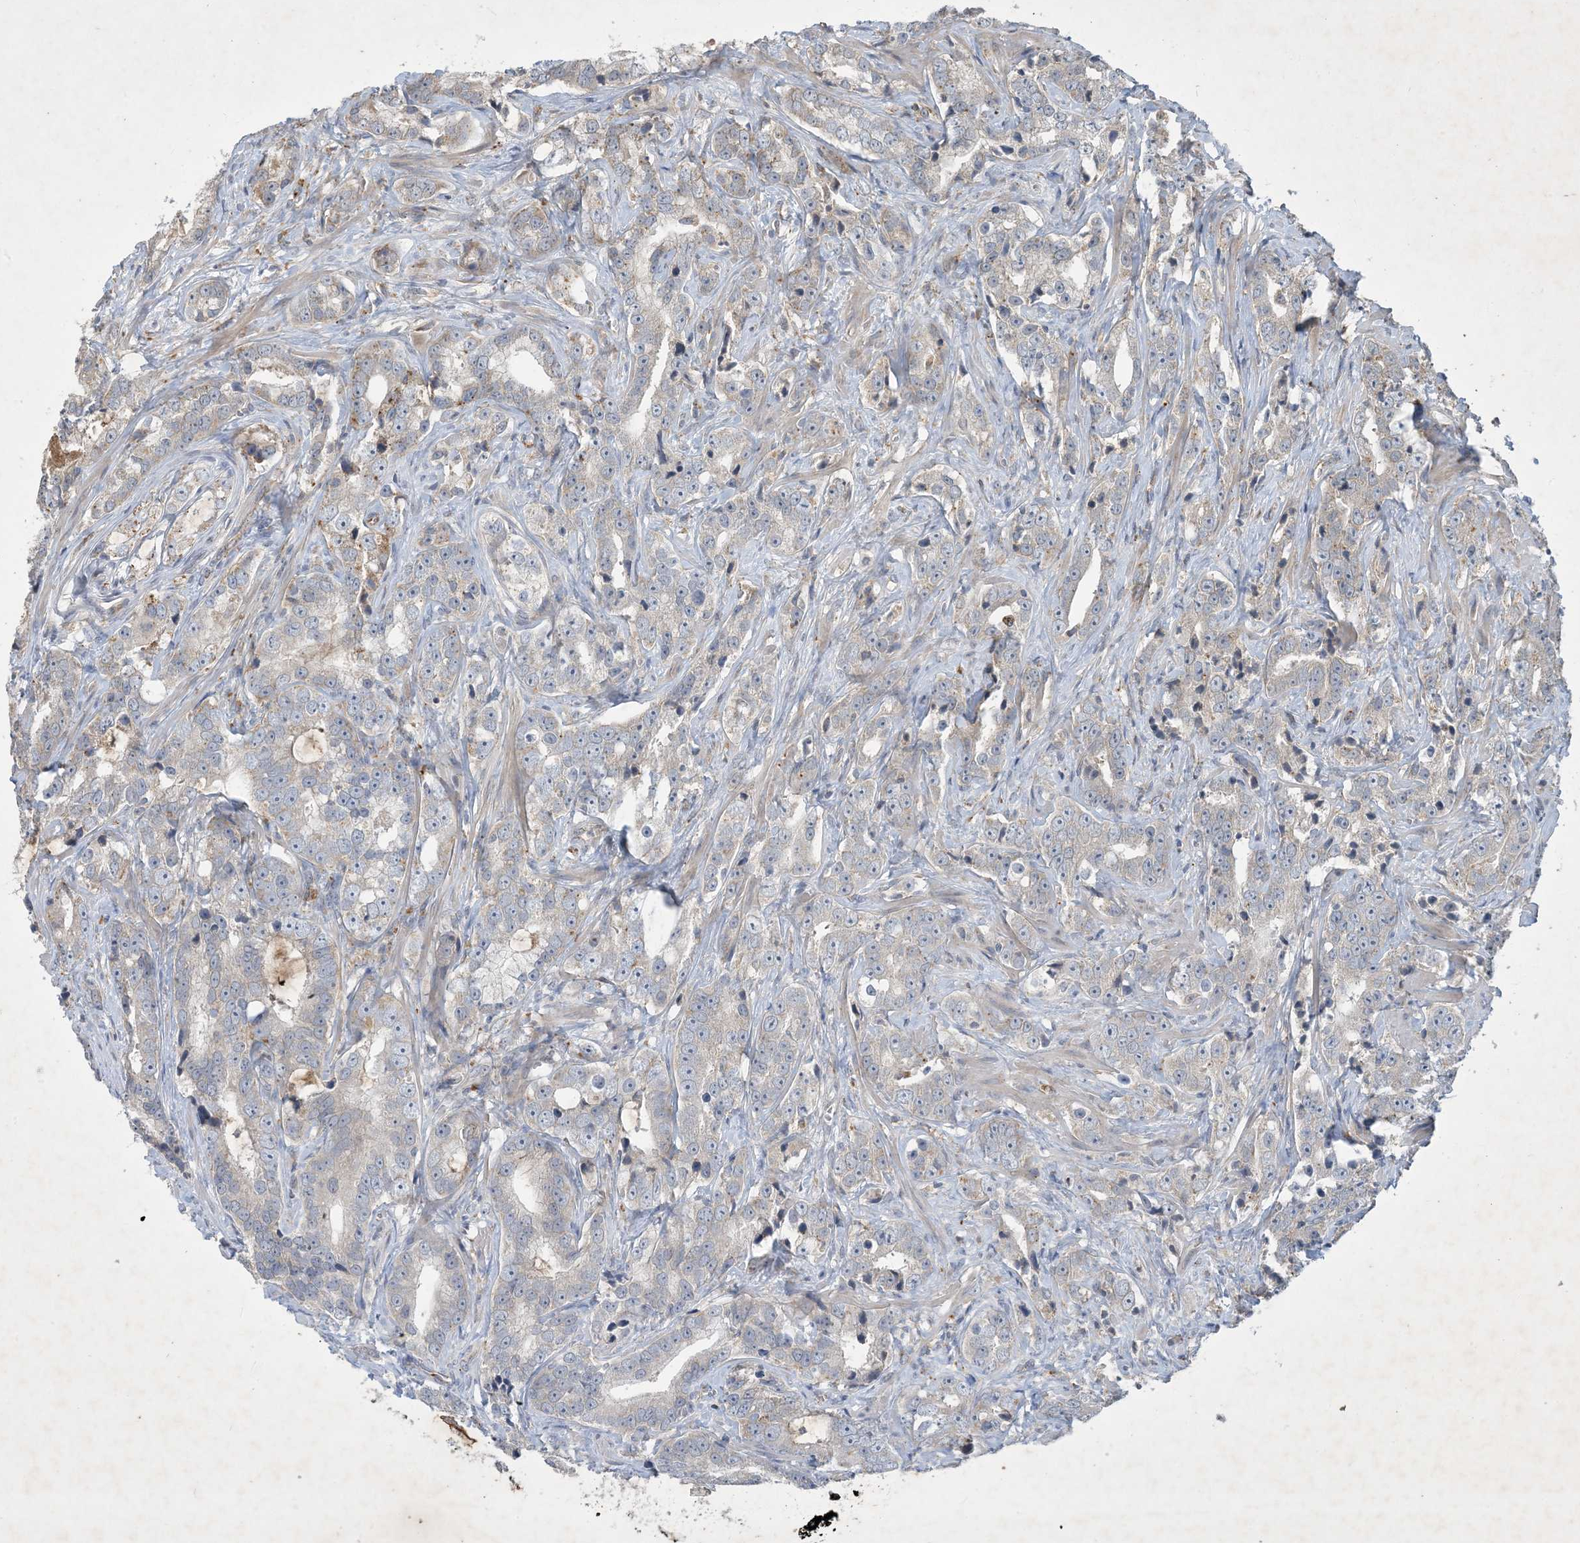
{"staining": {"intensity": "weak", "quantity": "<25%", "location": "cytoplasmic/membranous"}, "tissue": "prostate cancer", "cell_type": "Tumor cells", "image_type": "cancer", "snomed": [{"axis": "morphology", "description": "Adenocarcinoma, High grade"}, {"axis": "topography", "description": "Prostate"}], "caption": "Tumor cells show no significant positivity in prostate cancer. (DAB IHC visualized using brightfield microscopy, high magnification).", "gene": "MRPS18A", "patient": {"sex": "male", "age": 62}}